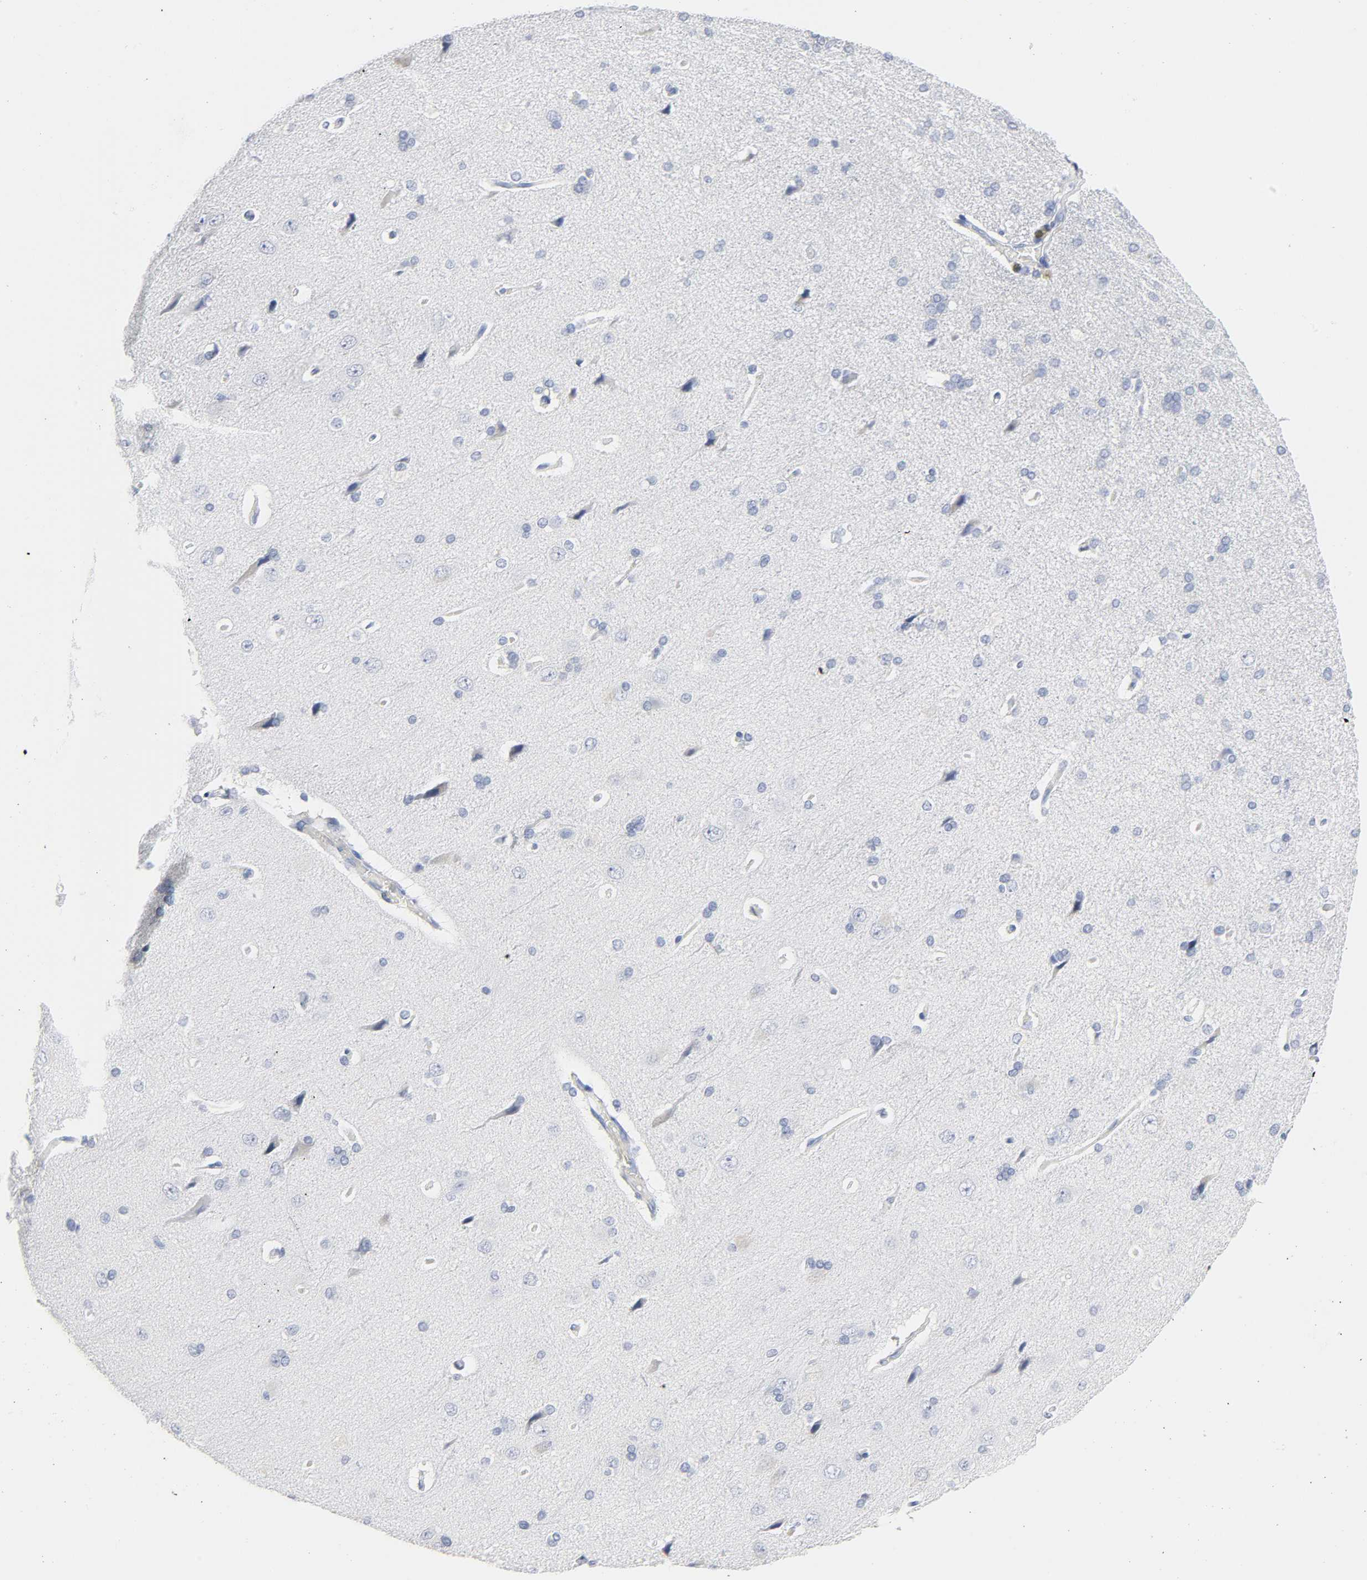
{"staining": {"intensity": "negative", "quantity": "none", "location": "none"}, "tissue": "cerebral cortex", "cell_type": "Endothelial cells", "image_type": "normal", "snomed": [{"axis": "morphology", "description": "Normal tissue, NOS"}, {"axis": "topography", "description": "Cerebral cortex"}], "caption": "Photomicrograph shows no significant protein staining in endothelial cells of unremarkable cerebral cortex. (DAB (3,3'-diaminobenzidine) IHC with hematoxylin counter stain).", "gene": "ACP3", "patient": {"sex": "male", "age": 62}}